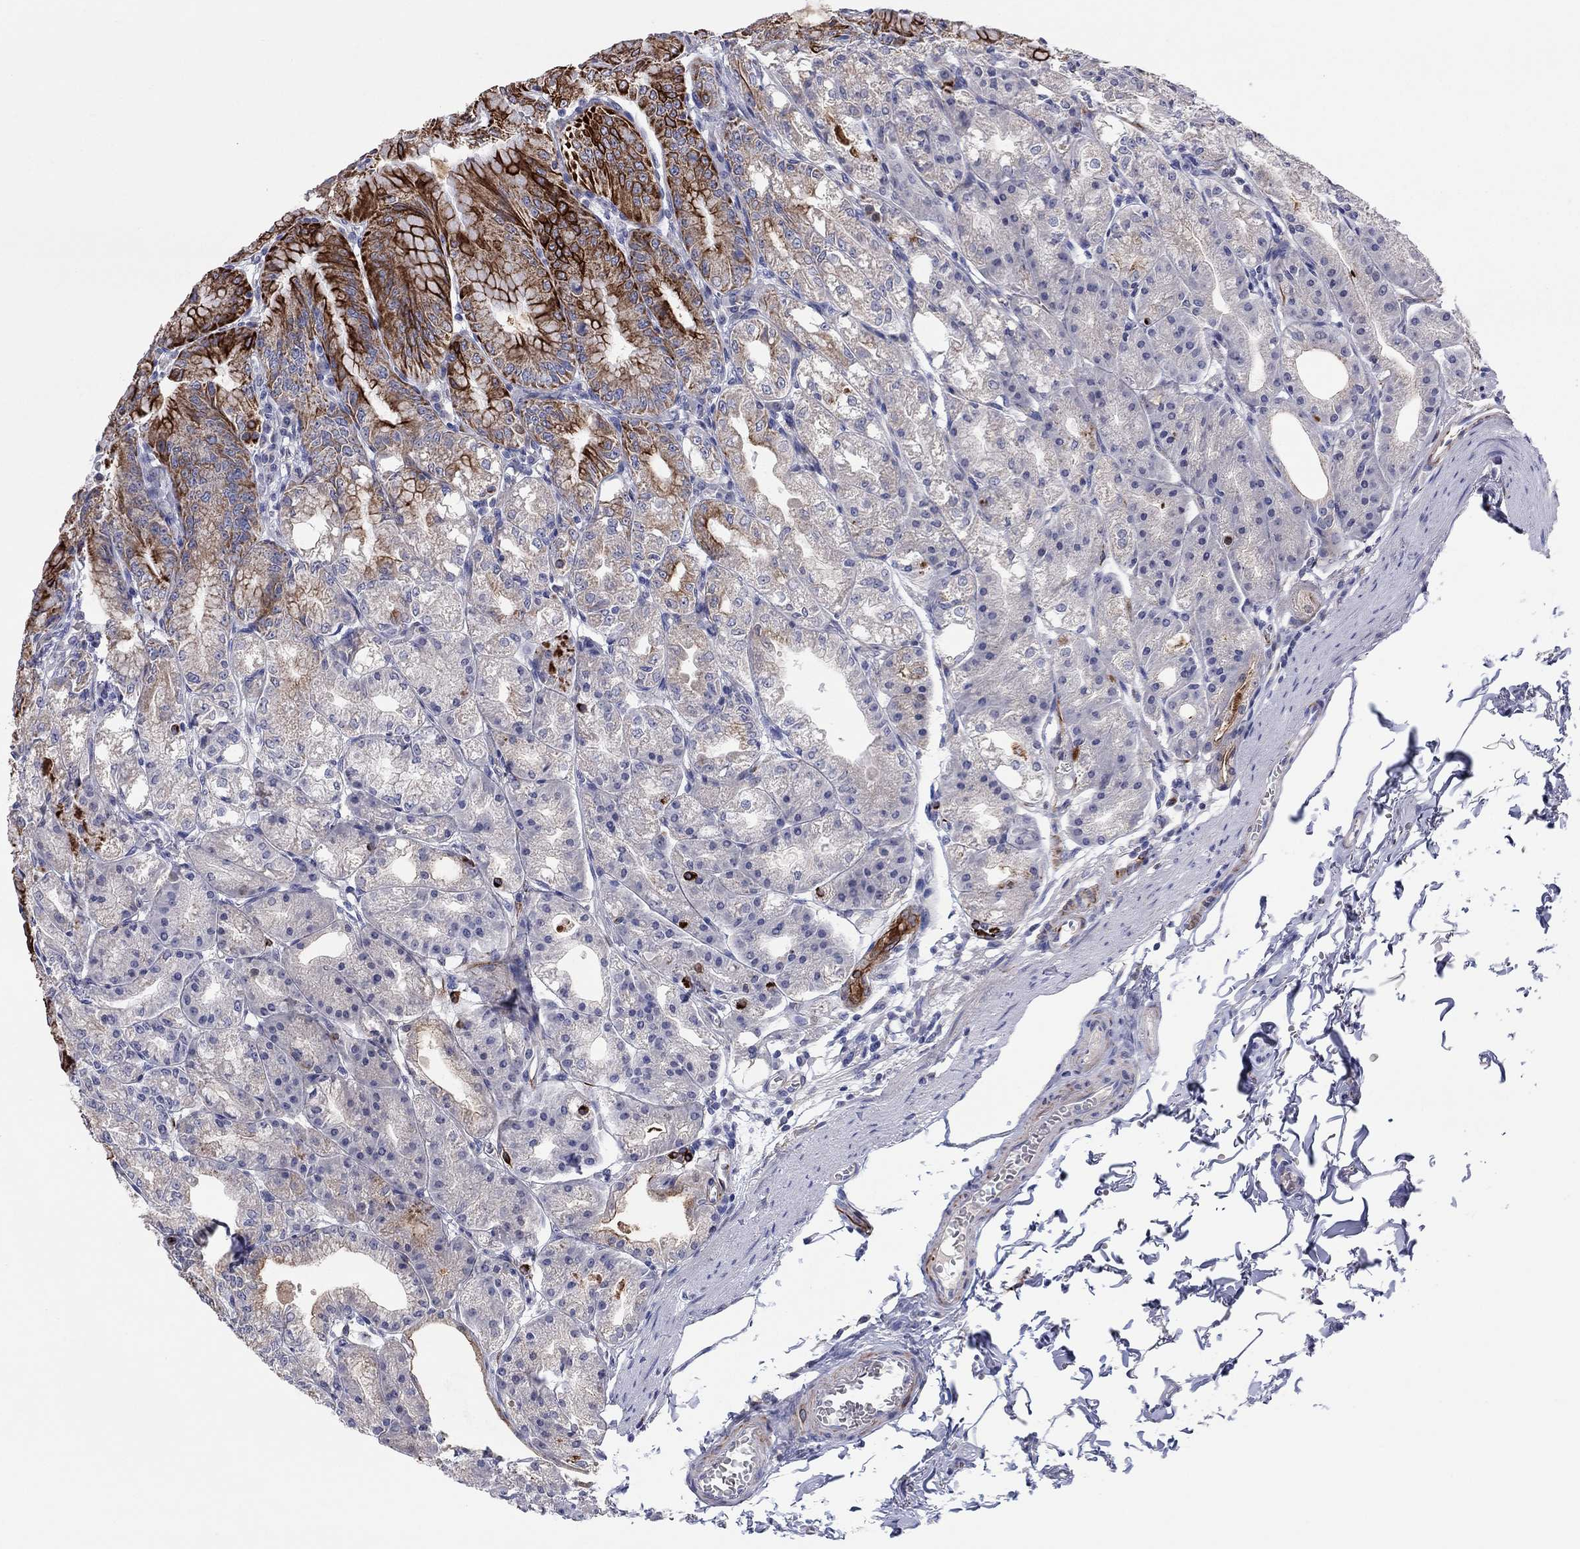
{"staining": {"intensity": "strong", "quantity": "<25%", "location": "cytoplasmic/membranous"}, "tissue": "stomach", "cell_type": "Glandular cells", "image_type": "normal", "snomed": [{"axis": "morphology", "description": "Normal tissue, NOS"}, {"axis": "topography", "description": "Stomach"}], "caption": "IHC histopathology image of benign stomach stained for a protein (brown), which demonstrates medium levels of strong cytoplasmic/membranous positivity in approximately <25% of glandular cells.", "gene": "MGST3", "patient": {"sex": "male", "age": 71}}